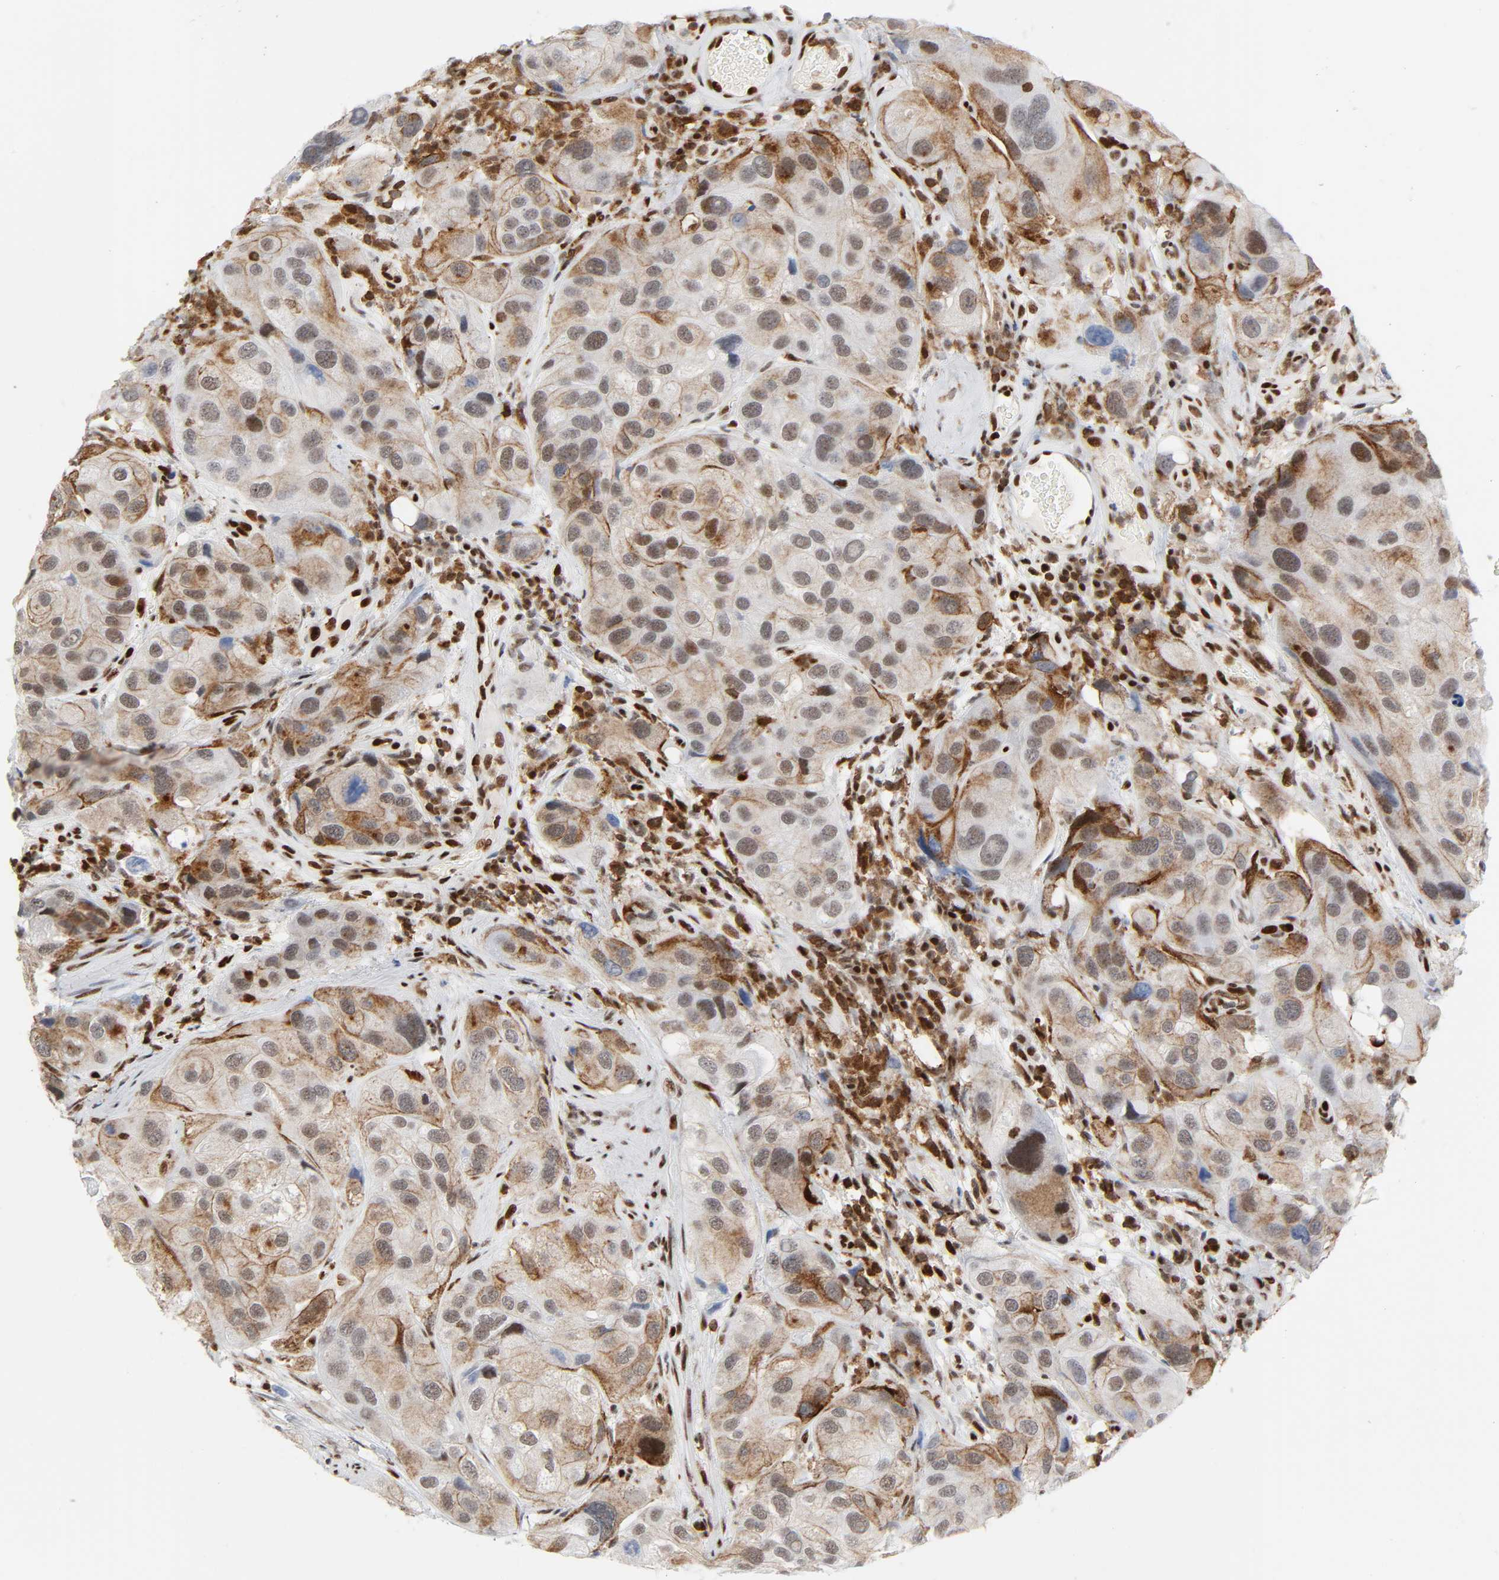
{"staining": {"intensity": "moderate", "quantity": ">75%", "location": "cytoplasmic/membranous,nuclear"}, "tissue": "urothelial cancer", "cell_type": "Tumor cells", "image_type": "cancer", "snomed": [{"axis": "morphology", "description": "Urothelial carcinoma, High grade"}, {"axis": "topography", "description": "Urinary bladder"}], "caption": "Urothelial cancer stained for a protein reveals moderate cytoplasmic/membranous and nuclear positivity in tumor cells. The protein of interest is stained brown, and the nuclei are stained in blue (DAB (3,3'-diaminobenzidine) IHC with brightfield microscopy, high magnification).", "gene": "WAS", "patient": {"sex": "female", "age": 64}}